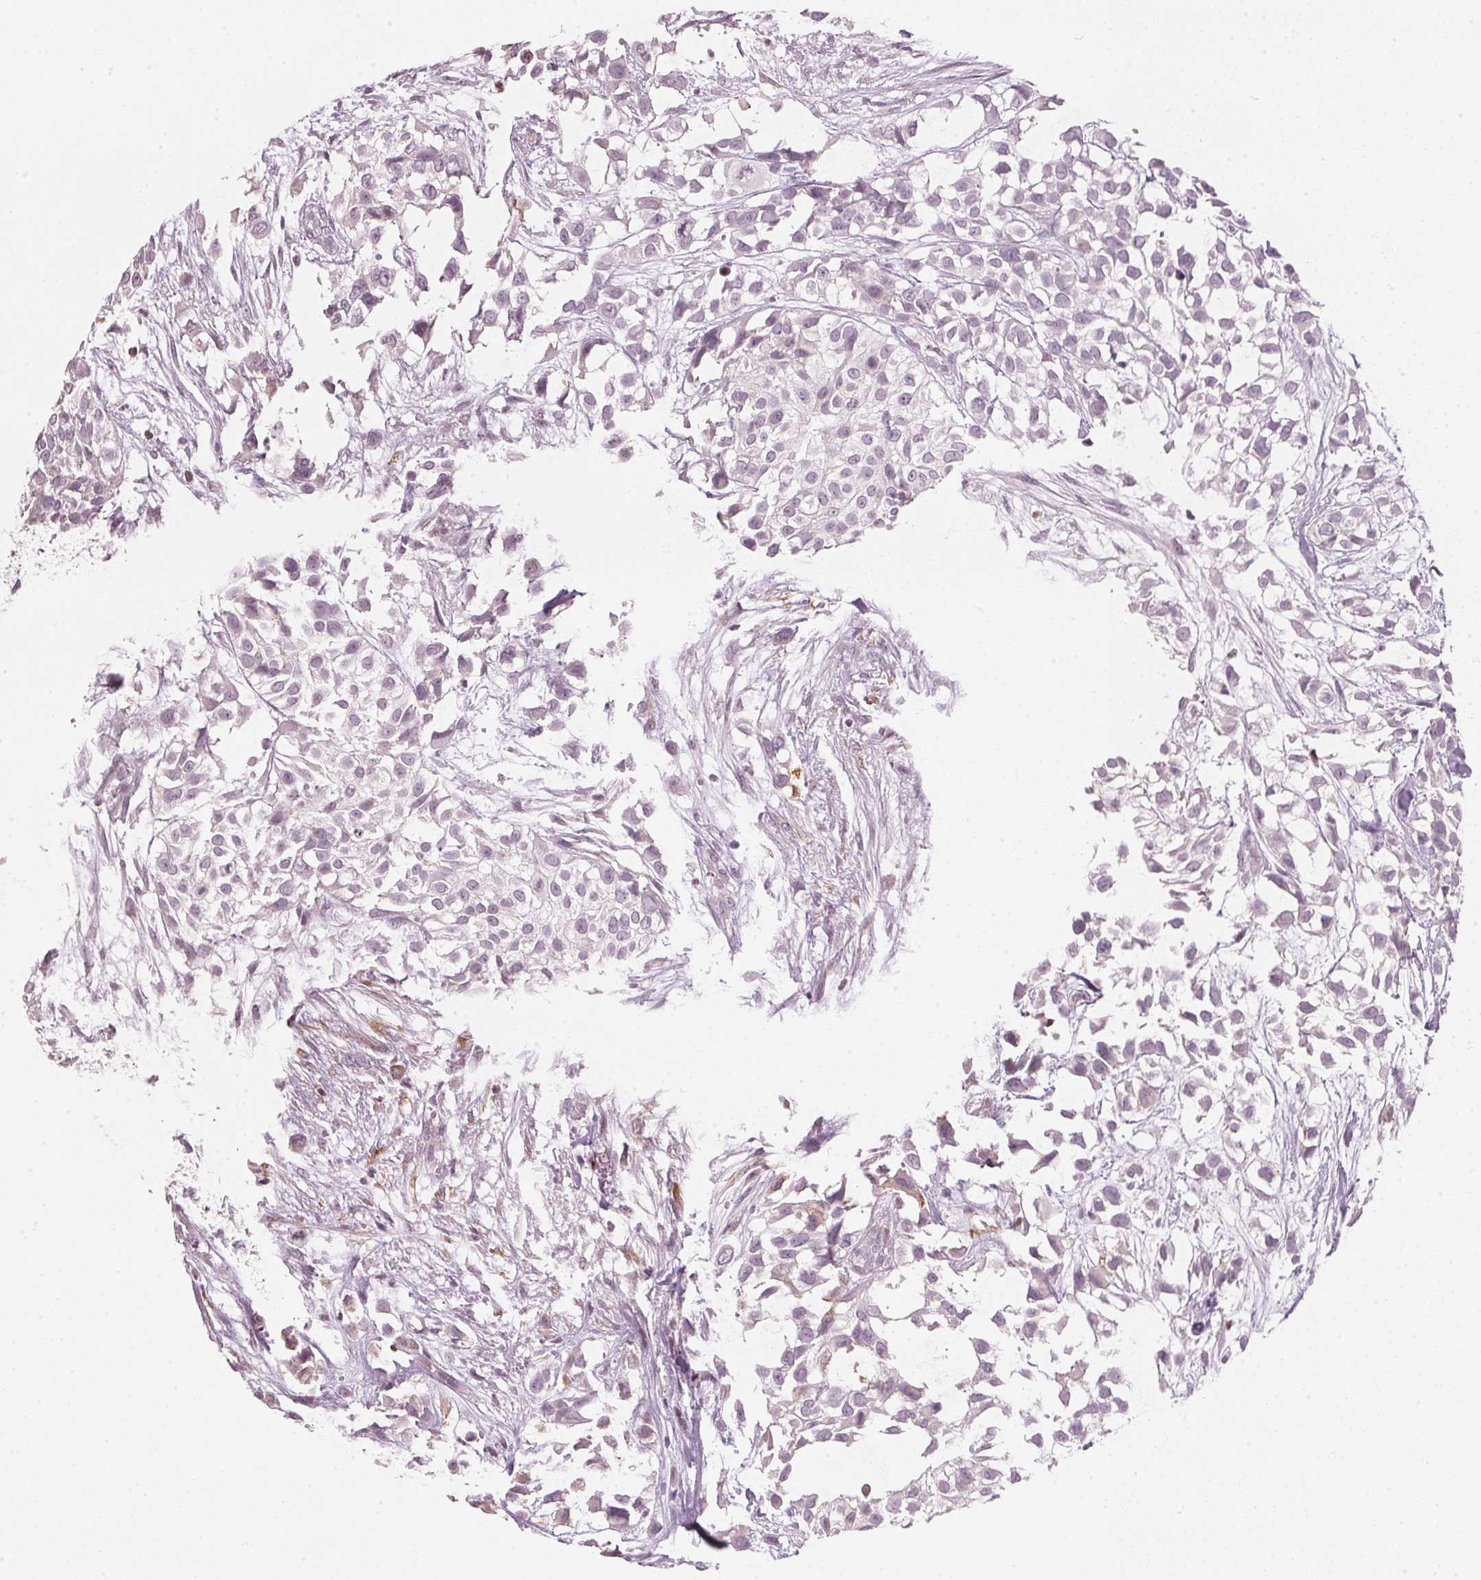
{"staining": {"intensity": "negative", "quantity": "none", "location": "none"}, "tissue": "urothelial cancer", "cell_type": "Tumor cells", "image_type": "cancer", "snomed": [{"axis": "morphology", "description": "Urothelial carcinoma, High grade"}, {"axis": "topography", "description": "Urinary bladder"}], "caption": "The immunohistochemistry (IHC) image has no significant expression in tumor cells of urothelial carcinoma (high-grade) tissue.", "gene": "SFRP4", "patient": {"sex": "male", "age": 56}}